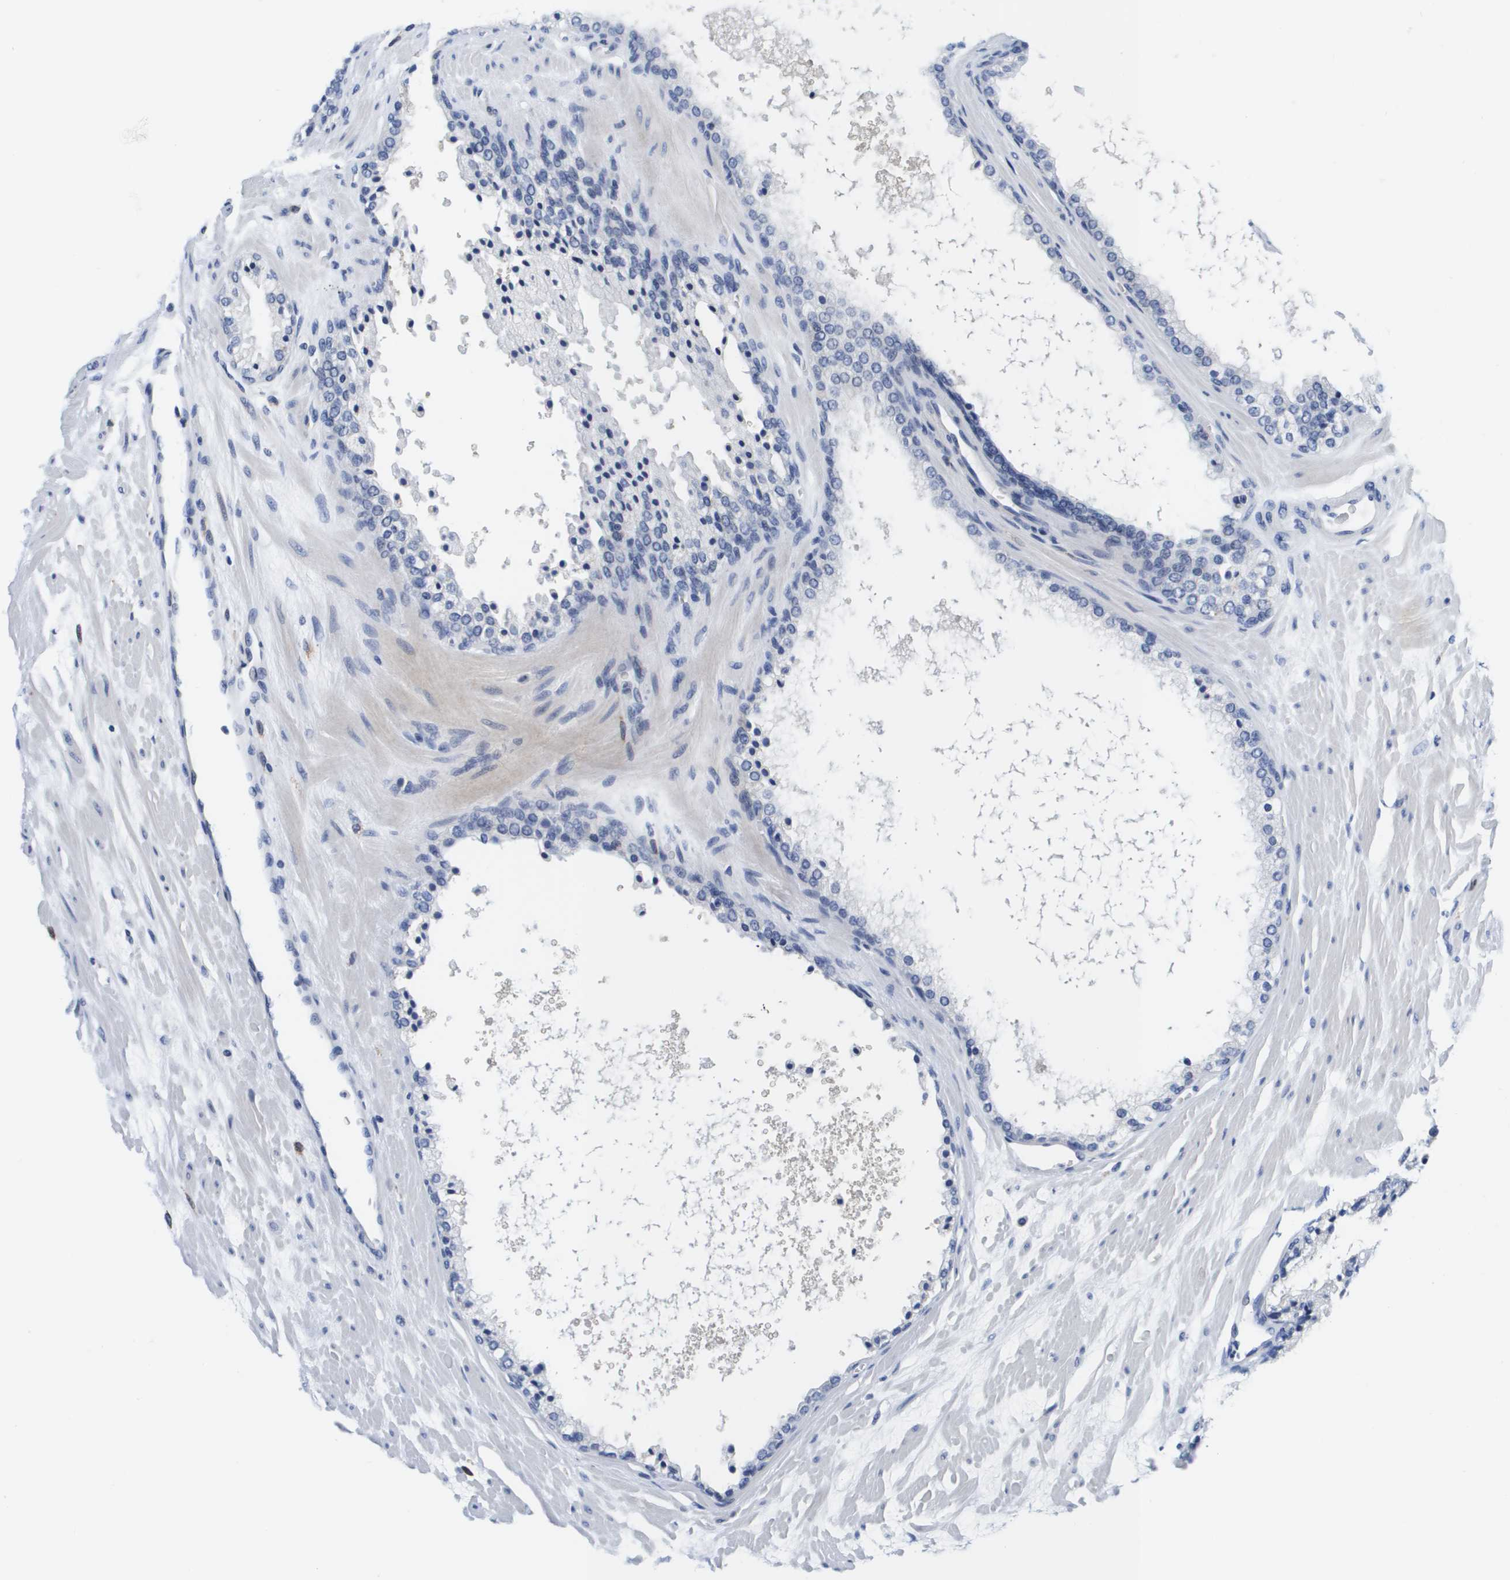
{"staining": {"intensity": "negative", "quantity": "none", "location": "none"}, "tissue": "prostate cancer", "cell_type": "Tumor cells", "image_type": "cancer", "snomed": [{"axis": "morphology", "description": "Adenocarcinoma, High grade"}, {"axis": "topography", "description": "Prostate"}], "caption": "Image shows no protein expression in tumor cells of high-grade adenocarcinoma (prostate) tissue.", "gene": "HMOX1", "patient": {"sex": "male", "age": 65}}